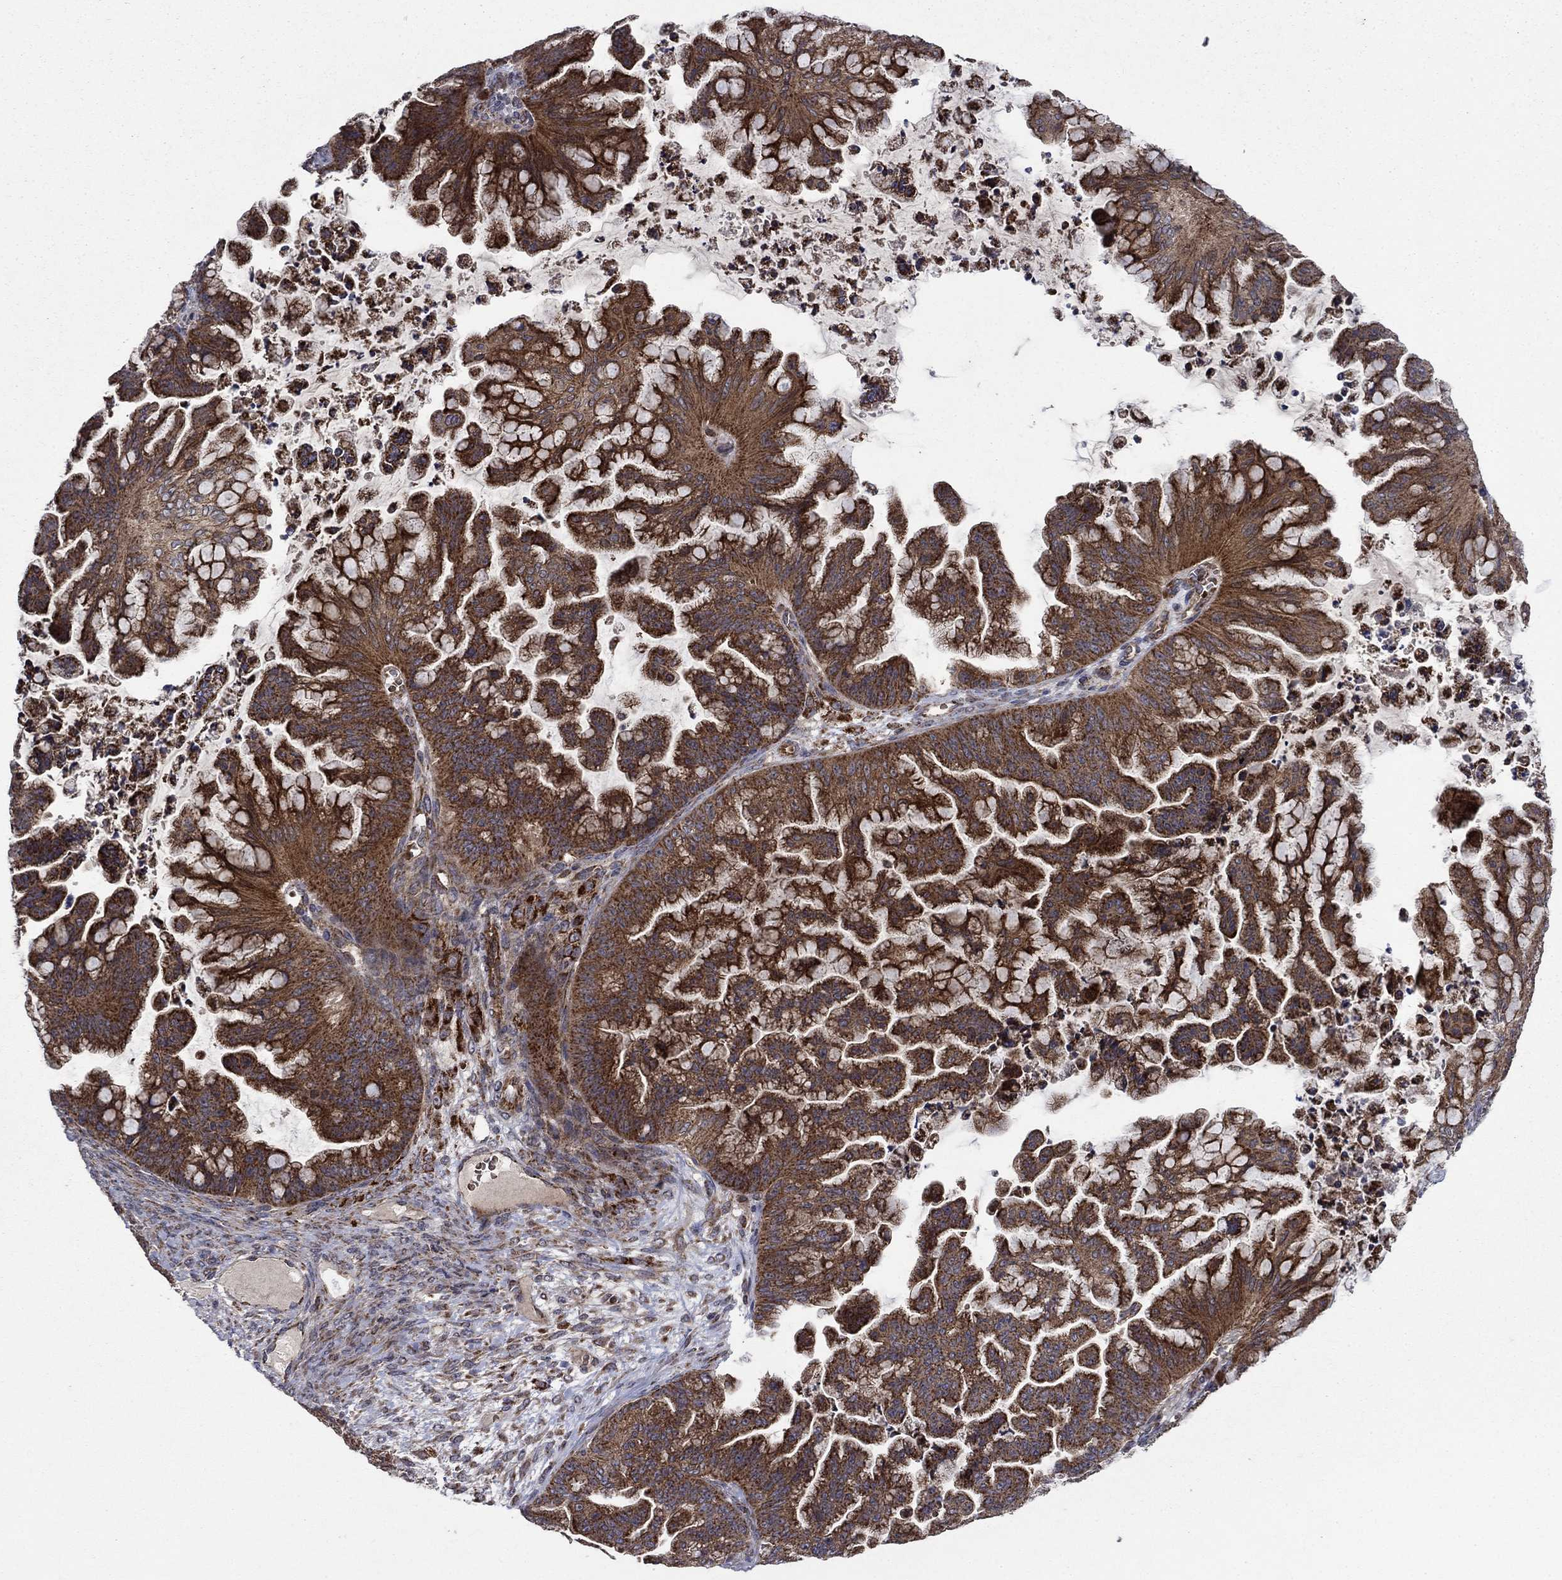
{"staining": {"intensity": "strong", "quantity": ">75%", "location": "cytoplasmic/membranous"}, "tissue": "ovarian cancer", "cell_type": "Tumor cells", "image_type": "cancer", "snomed": [{"axis": "morphology", "description": "Cystadenocarcinoma, mucinous, NOS"}, {"axis": "topography", "description": "Ovary"}], "caption": "About >75% of tumor cells in human mucinous cystadenocarcinoma (ovarian) exhibit strong cytoplasmic/membranous protein staining as visualized by brown immunohistochemical staining.", "gene": "RNF19B", "patient": {"sex": "female", "age": 67}}